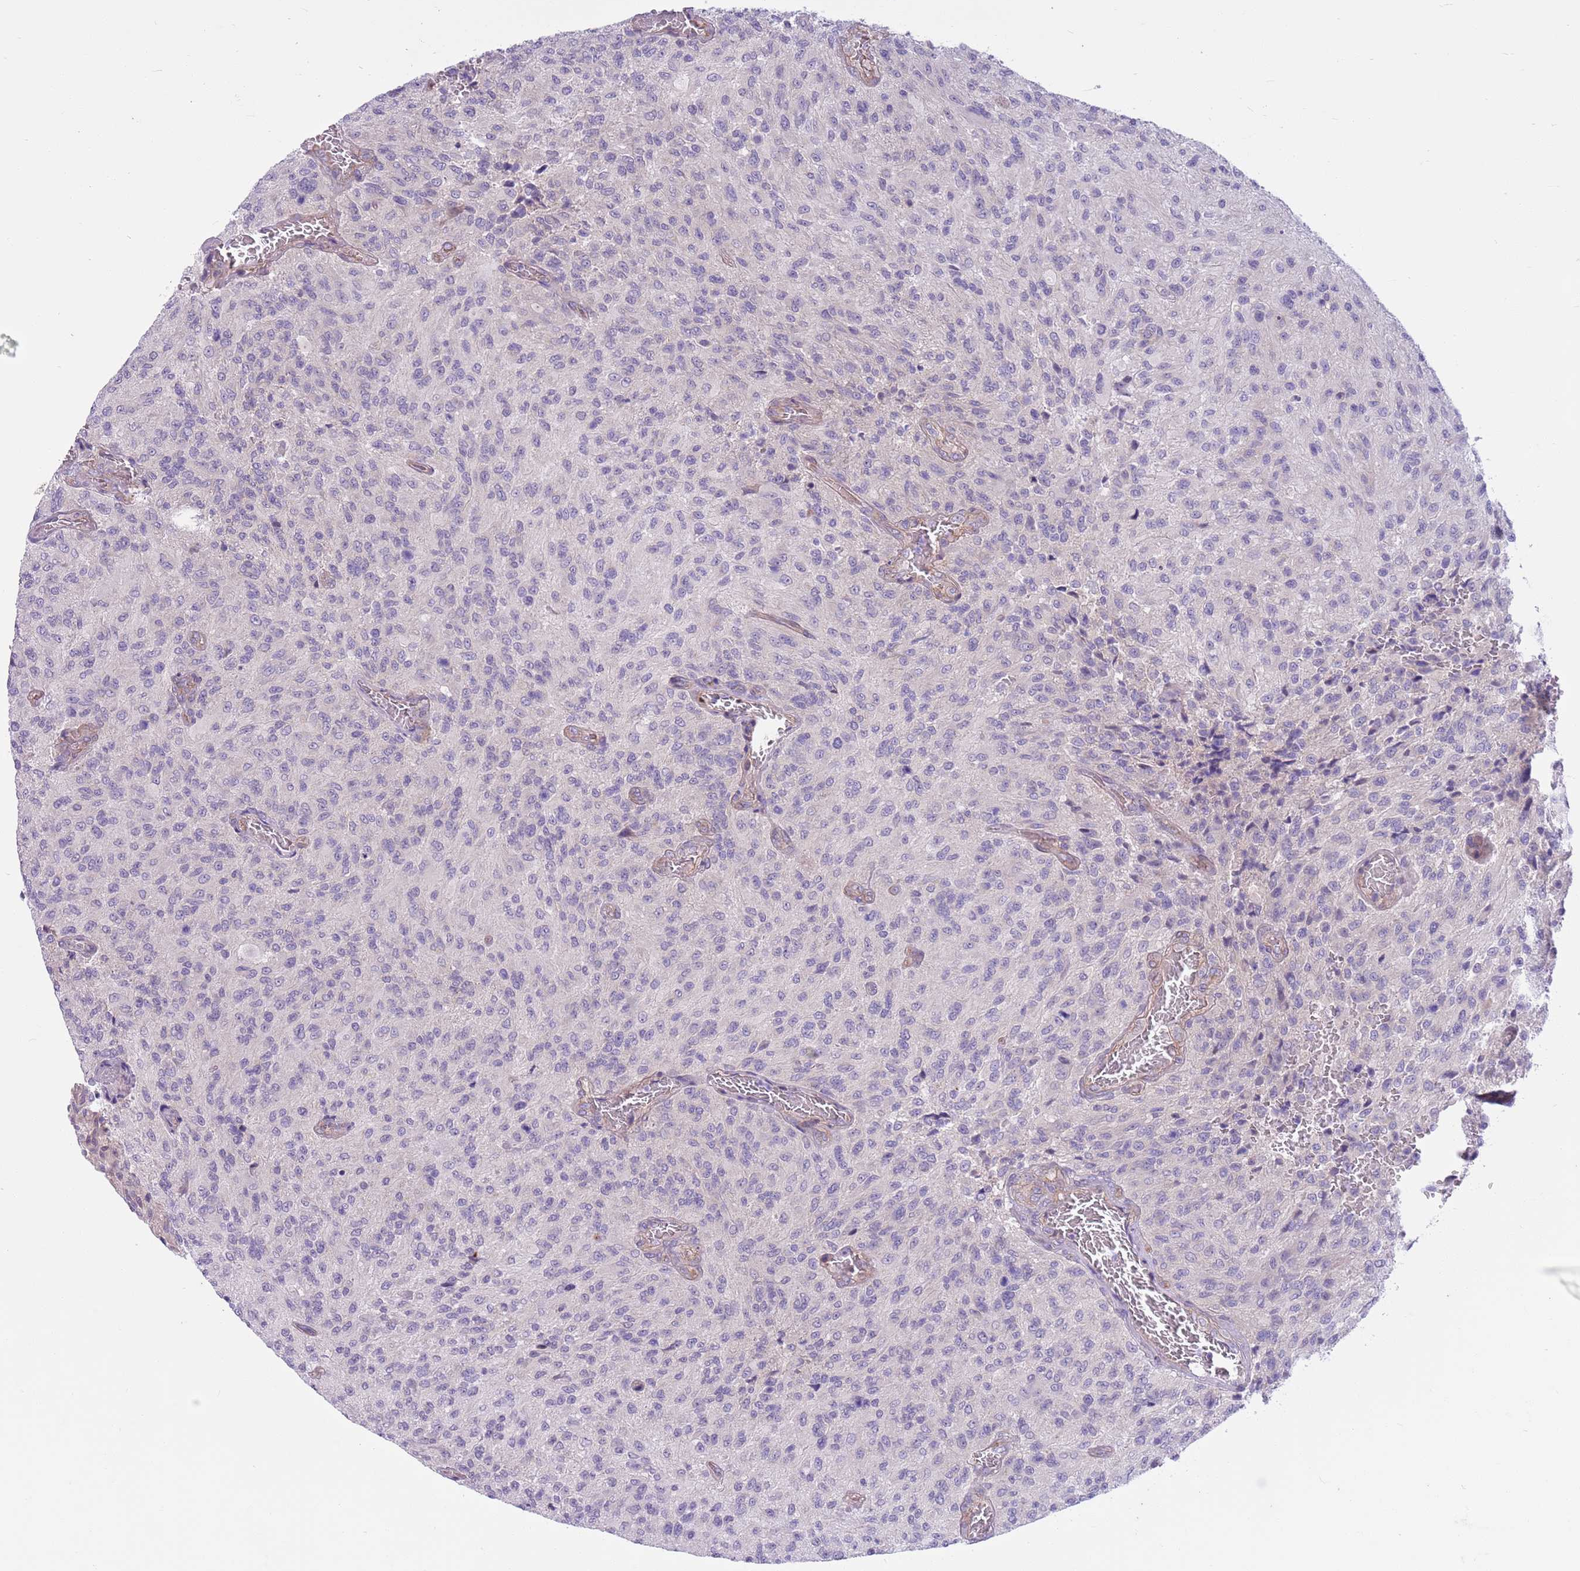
{"staining": {"intensity": "negative", "quantity": "none", "location": "none"}, "tissue": "glioma", "cell_type": "Tumor cells", "image_type": "cancer", "snomed": [{"axis": "morphology", "description": "Normal tissue, NOS"}, {"axis": "morphology", "description": "Glioma, malignant, High grade"}, {"axis": "topography", "description": "Cerebral cortex"}], "caption": "An image of human glioma is negative for staining in tumor cells. The staining was performed using DAB to visualize the protein expression in brown, while the nuclei were stained in blue with hematoxylin (Magnification: 20x).", "gene": "PARP8", "patient": {"sex": "male", "age": 56}}